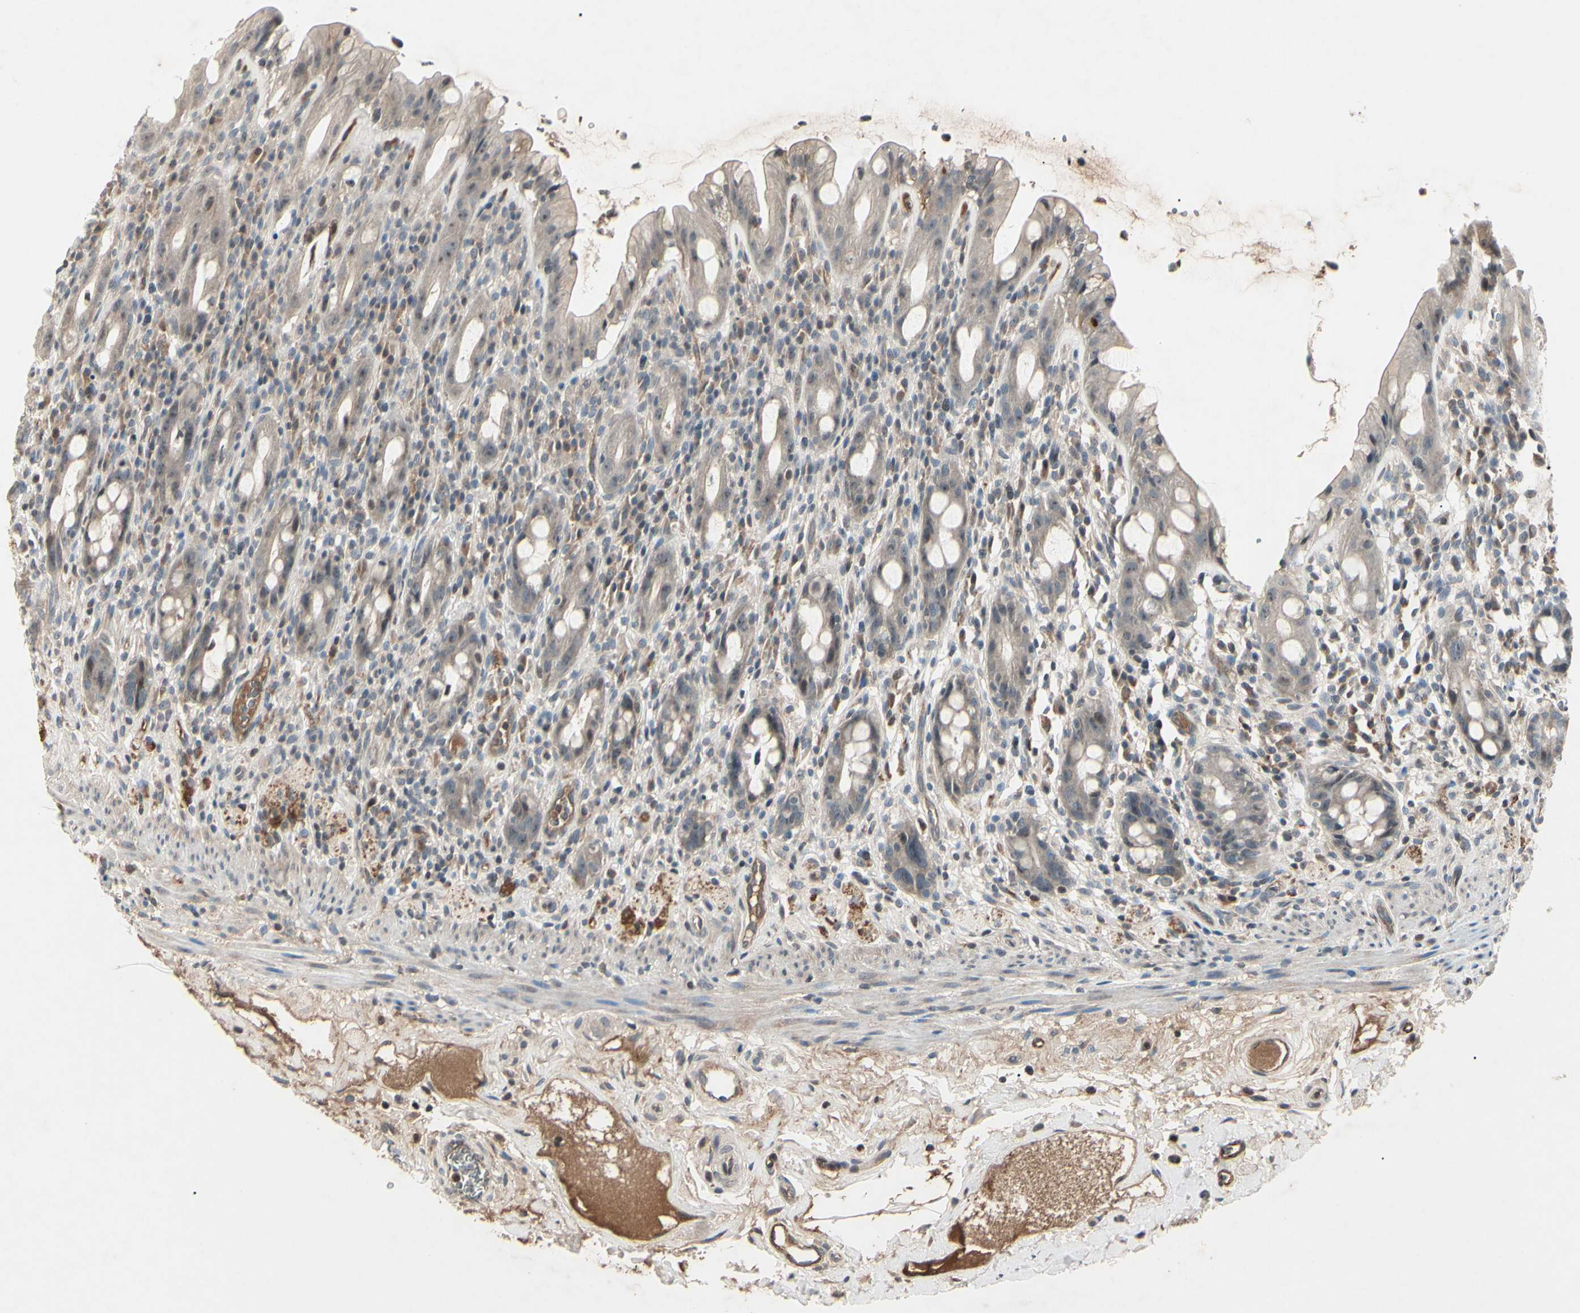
{"staining": {"intensity": "negative", "quantity": "none", "location": "none"}, "tissue": "rectum", "cell_type": "Glandular cells", "image_type": "normal", "snomed": [{"axis": "morphology", "description": "Normal tissue, NOS"}, {"axis": "topography", "description": "Rectum"}], "caption": "The image demonstrates no significant staining in glandular cells of rectum. The staining is performed using DAB brown chromogen with nuclei counter-stained in using hematoxylin.", "gene": "AEBP1", "patient": {"sex": "male", "age": 44}}